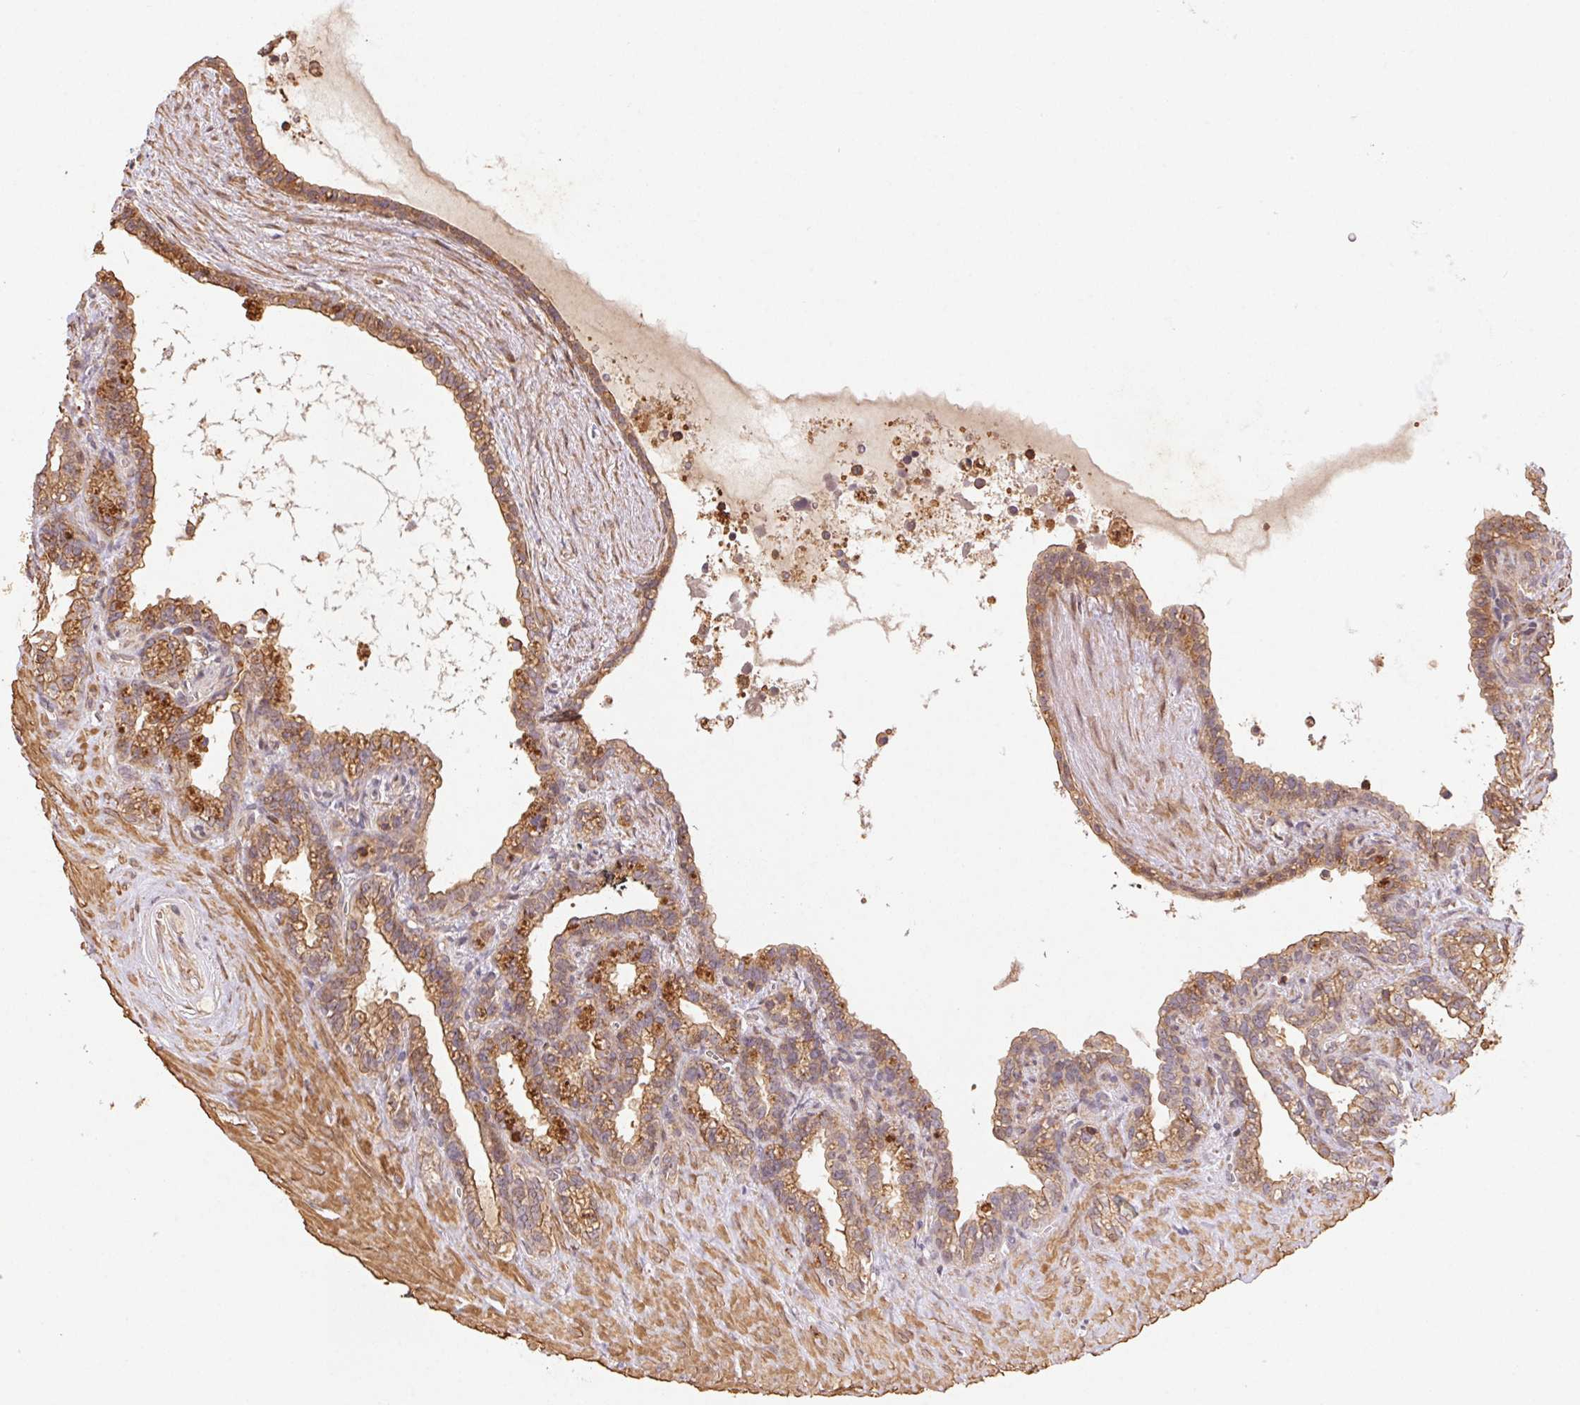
{"staining": {"intensity": "moderate", "quantity": ">75%", "location": "cytoplasmic/membranous"}, "tissue": "seminal vesicle", "cell_type": "Glandular cells", "image_type": "normal", "snomed": [{"axis": "morphology", "description": "Normal tissue, NOS"}, {"axis": "topography", "description": "Seminal veicle"}], "caption": "Normal seminal vesicle displays moderate cytoplasmic/membranous staining in approximately >75% of glandular cells, visualized by immunohistochemistry. (DAB (3,3'-diaminobenzidine) = brown stain, brightfield microscopy at high magnification).", "gene": "ATG10", "patient": {"sex": "male", "age": 76}}